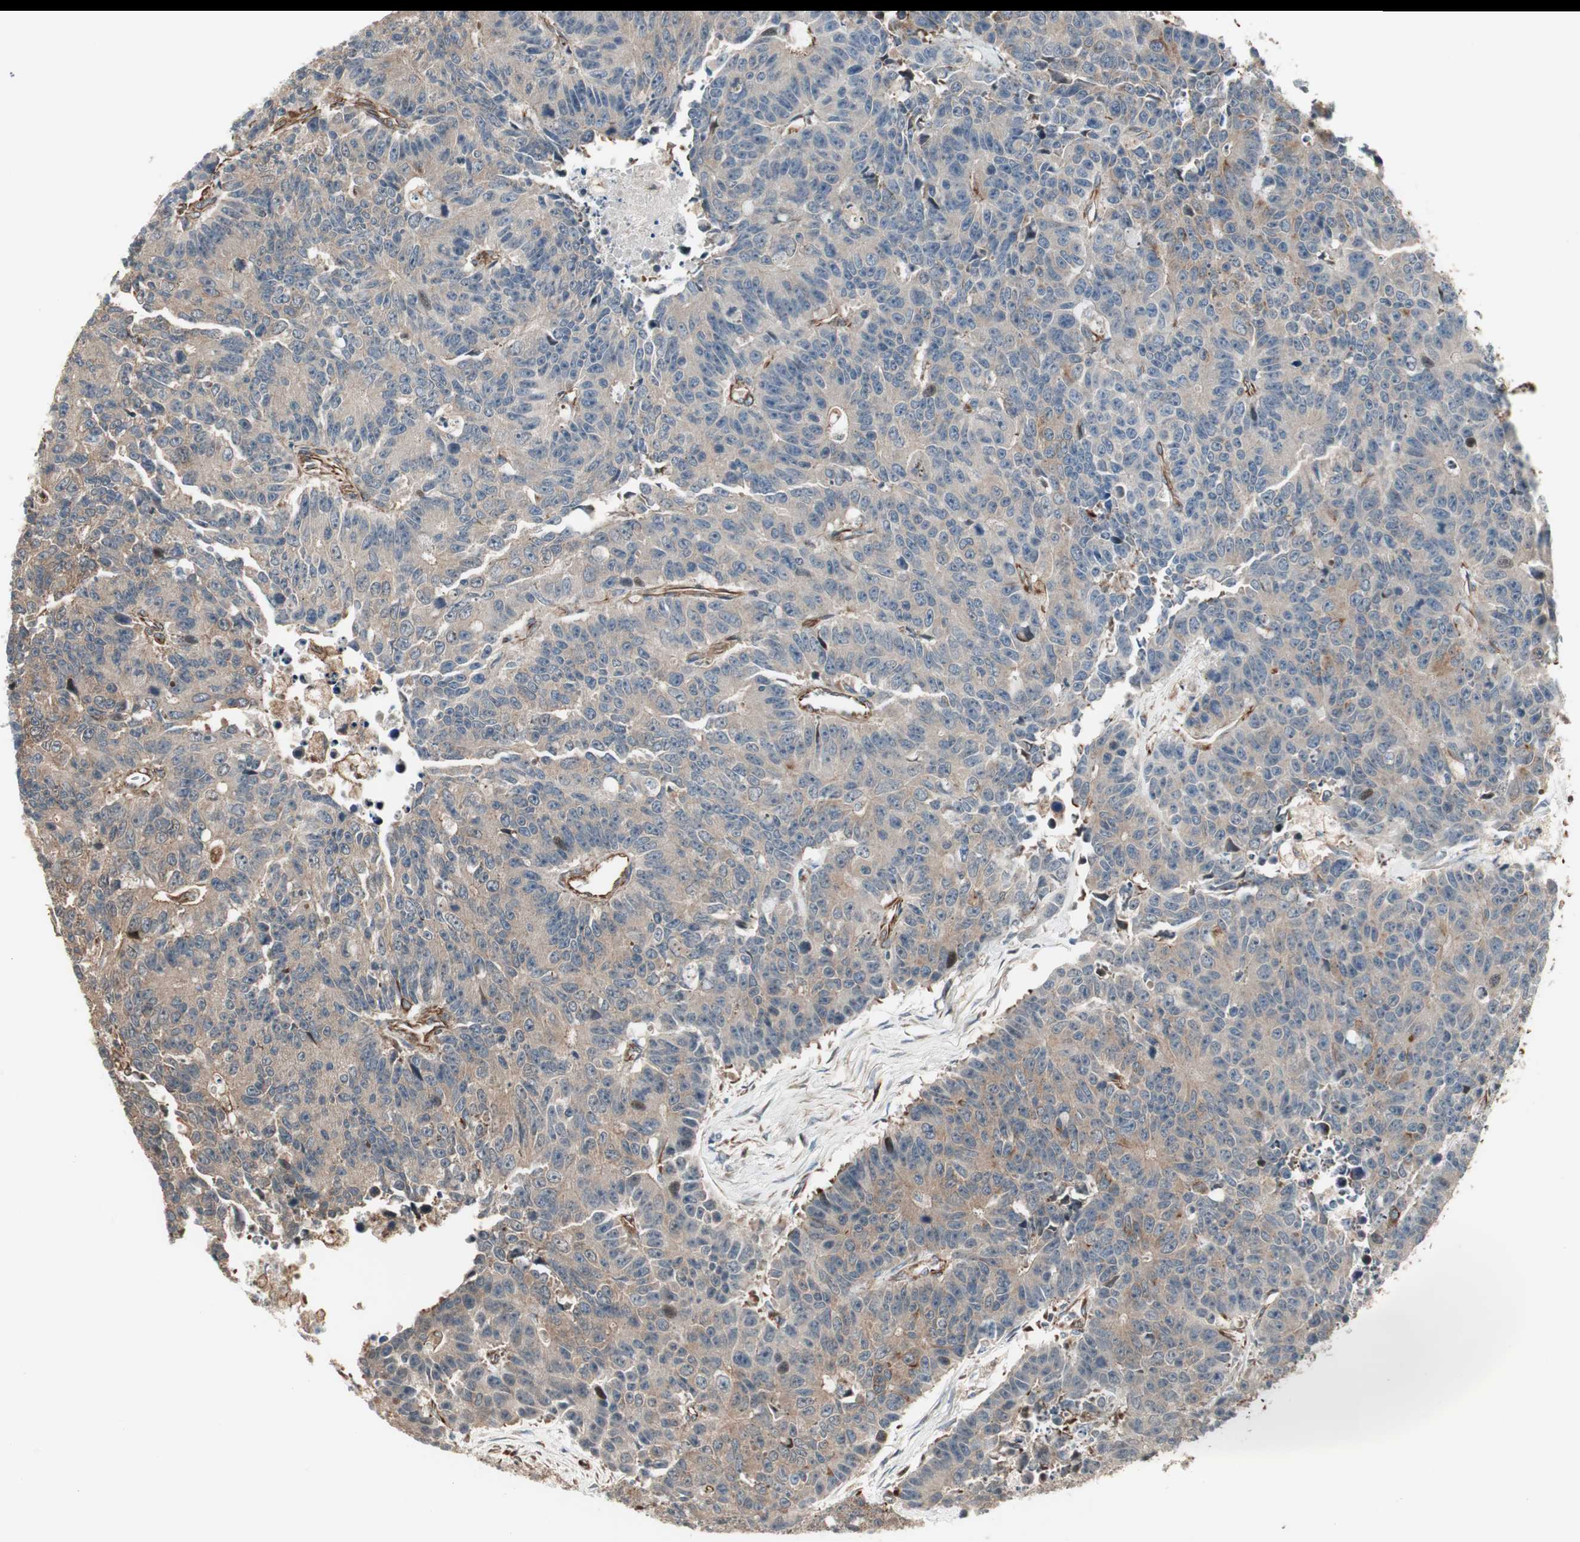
{"staining": {"intensity": "moderate", "quantity": ">75%", "location": "cytoplasmic/membranous"}, "tissue": "colorectal cancer", "cell_type": "Tumor cells", "image_type": "cancer", "snomed": [{"axis": "morphology", "description": "Adenocarcinoma, NOS"}, {"axis": "topography", "description": "Colon"}], "caption": "A photomicrograph showing moderate cytoplasmic/membranous expression in approximately >75% of tumor cells in colorectal cancer, as visualized by brown immunohistochemical staining.", "gene": "MAD2L2", "patient": {"sex": "female", "age": 86}}